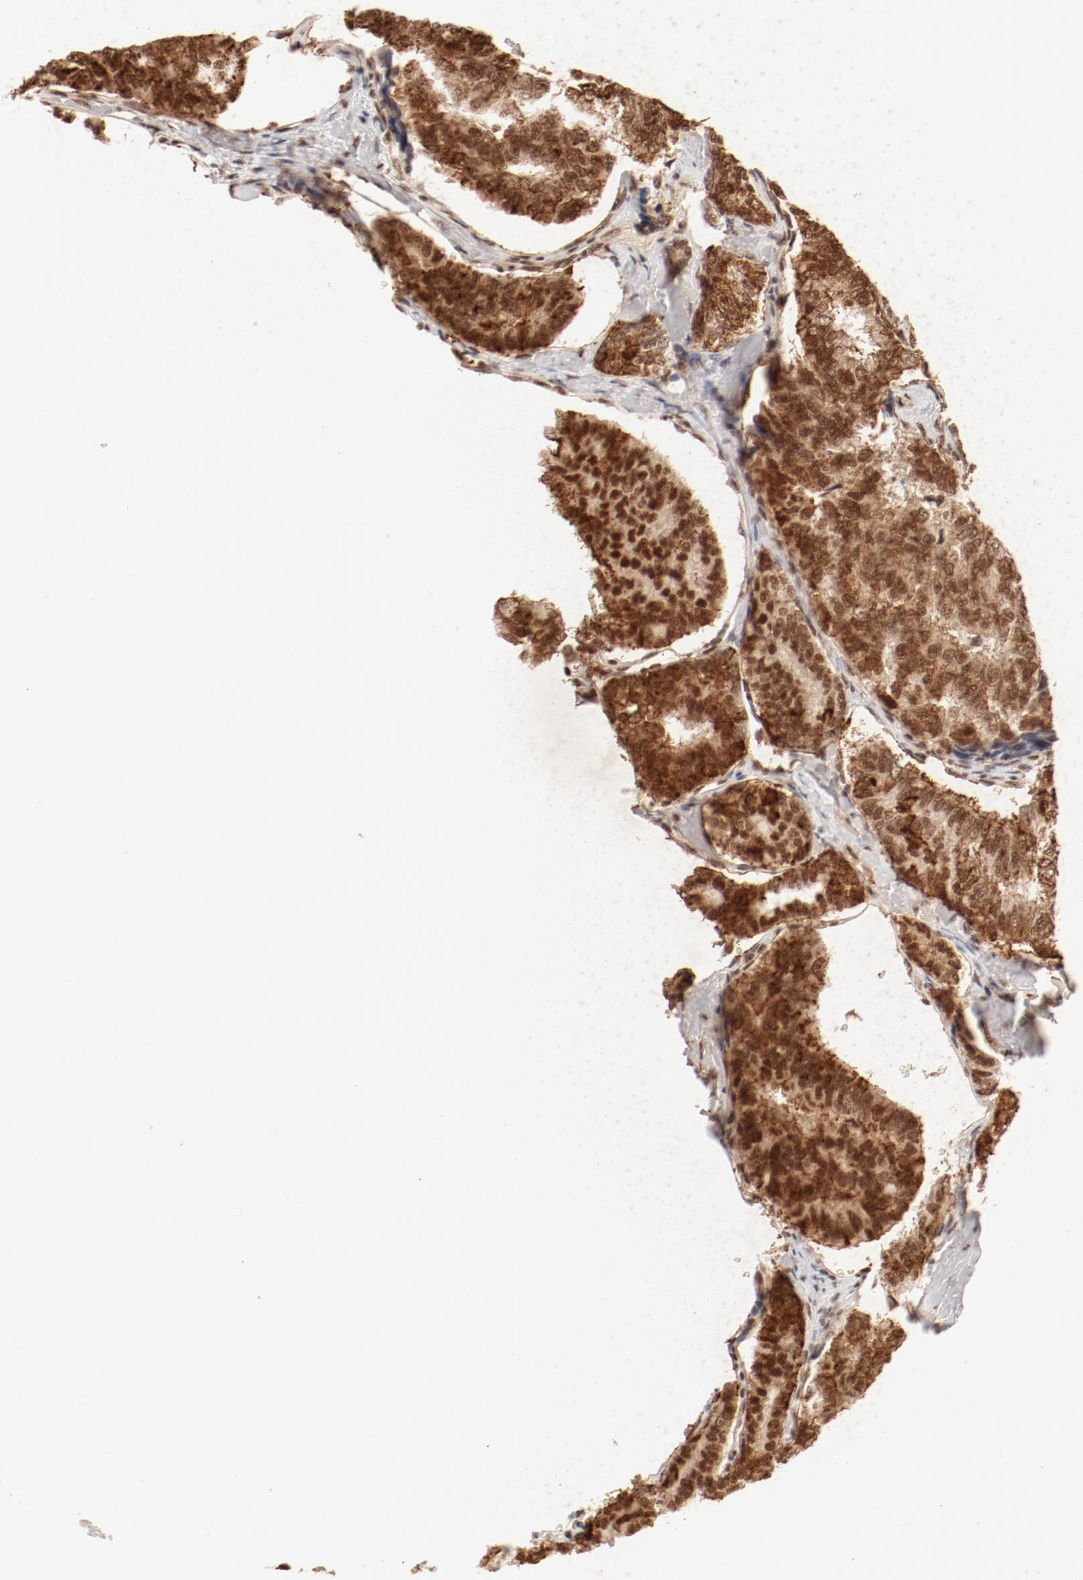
{"staining": {"intensity": "strong", "quantity": ">75%", "location": "cytoplasmic/membranous,nuclear"}, "tissue": "thyroid cancer", "cell_type": "Tumor cells", "image_type": "cancer", "snomed": [{"axis": "morphology", "description": "Papillary adenocarcinoma, NOS"}, {"axis": "topography", "description": "Thyroid gland"}], "caption": "Thyroid cancer stained with DAB immunohistochemistry demonstrates high levels of strong cytoplasmic/membranous and nuclear staining in approximately >75% of tumor cells. (DAB IHC with brightfield microscopy, high magnification).", "gene": "FAM50A", "patient": {"sex": "female", "age": 35}}